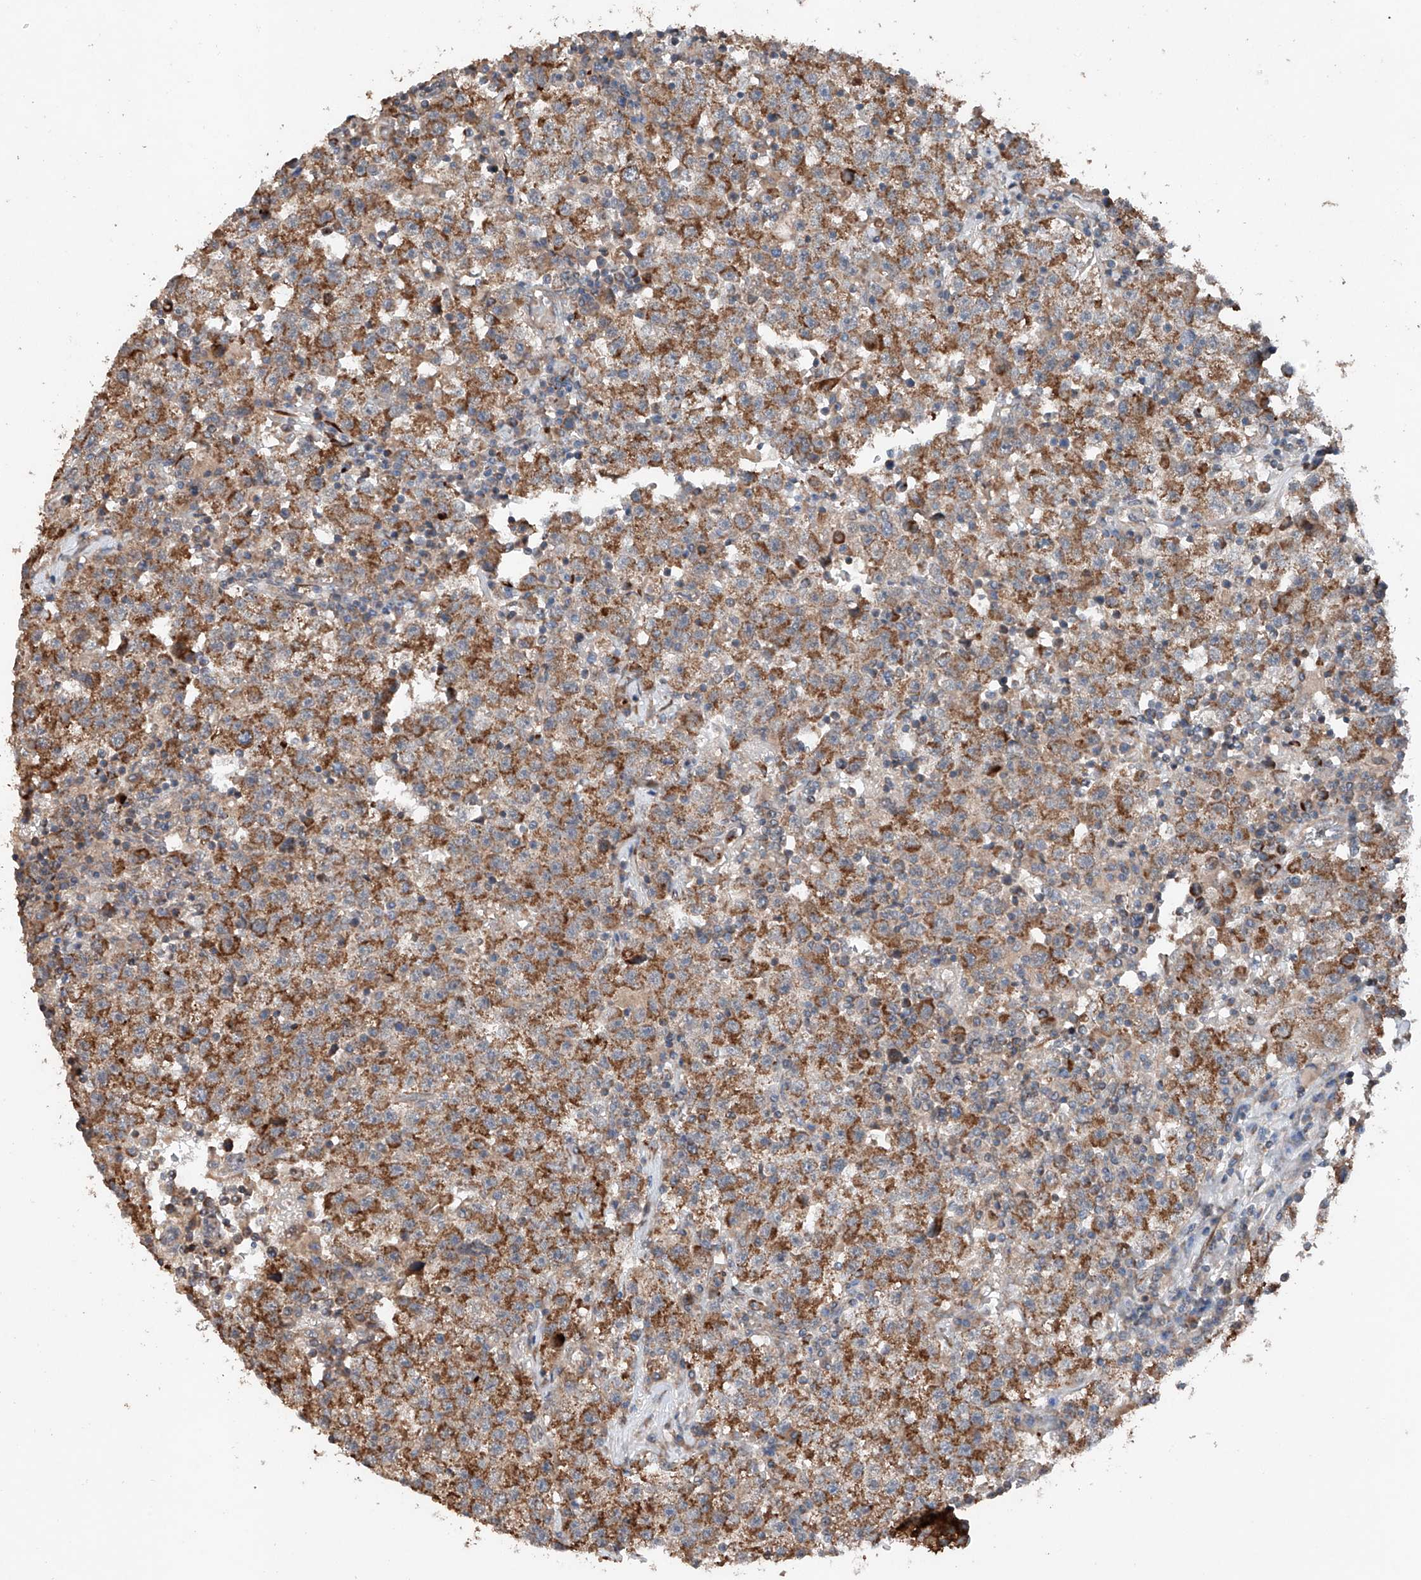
{"staining": {"intensity": "strong", "quantity": "25%-75%", "location": "cytoplasmic/membranous"}, "tissue": "testis cancer", "cell_type": "Tumor cells", "image_type": "cancer", "snomed": [{"axis": "morphology", "description": "Seminoma, NOS"}, {"axis": "topography", "description": "Testis"}], "caption": "A photomicrograph of human testis seminoma stained for a protein shows strong cytoplasmic/membranous brown staining in tumor cells.", "gene": "AP4B1", "patient": {"sex": "male", "age": 22}}